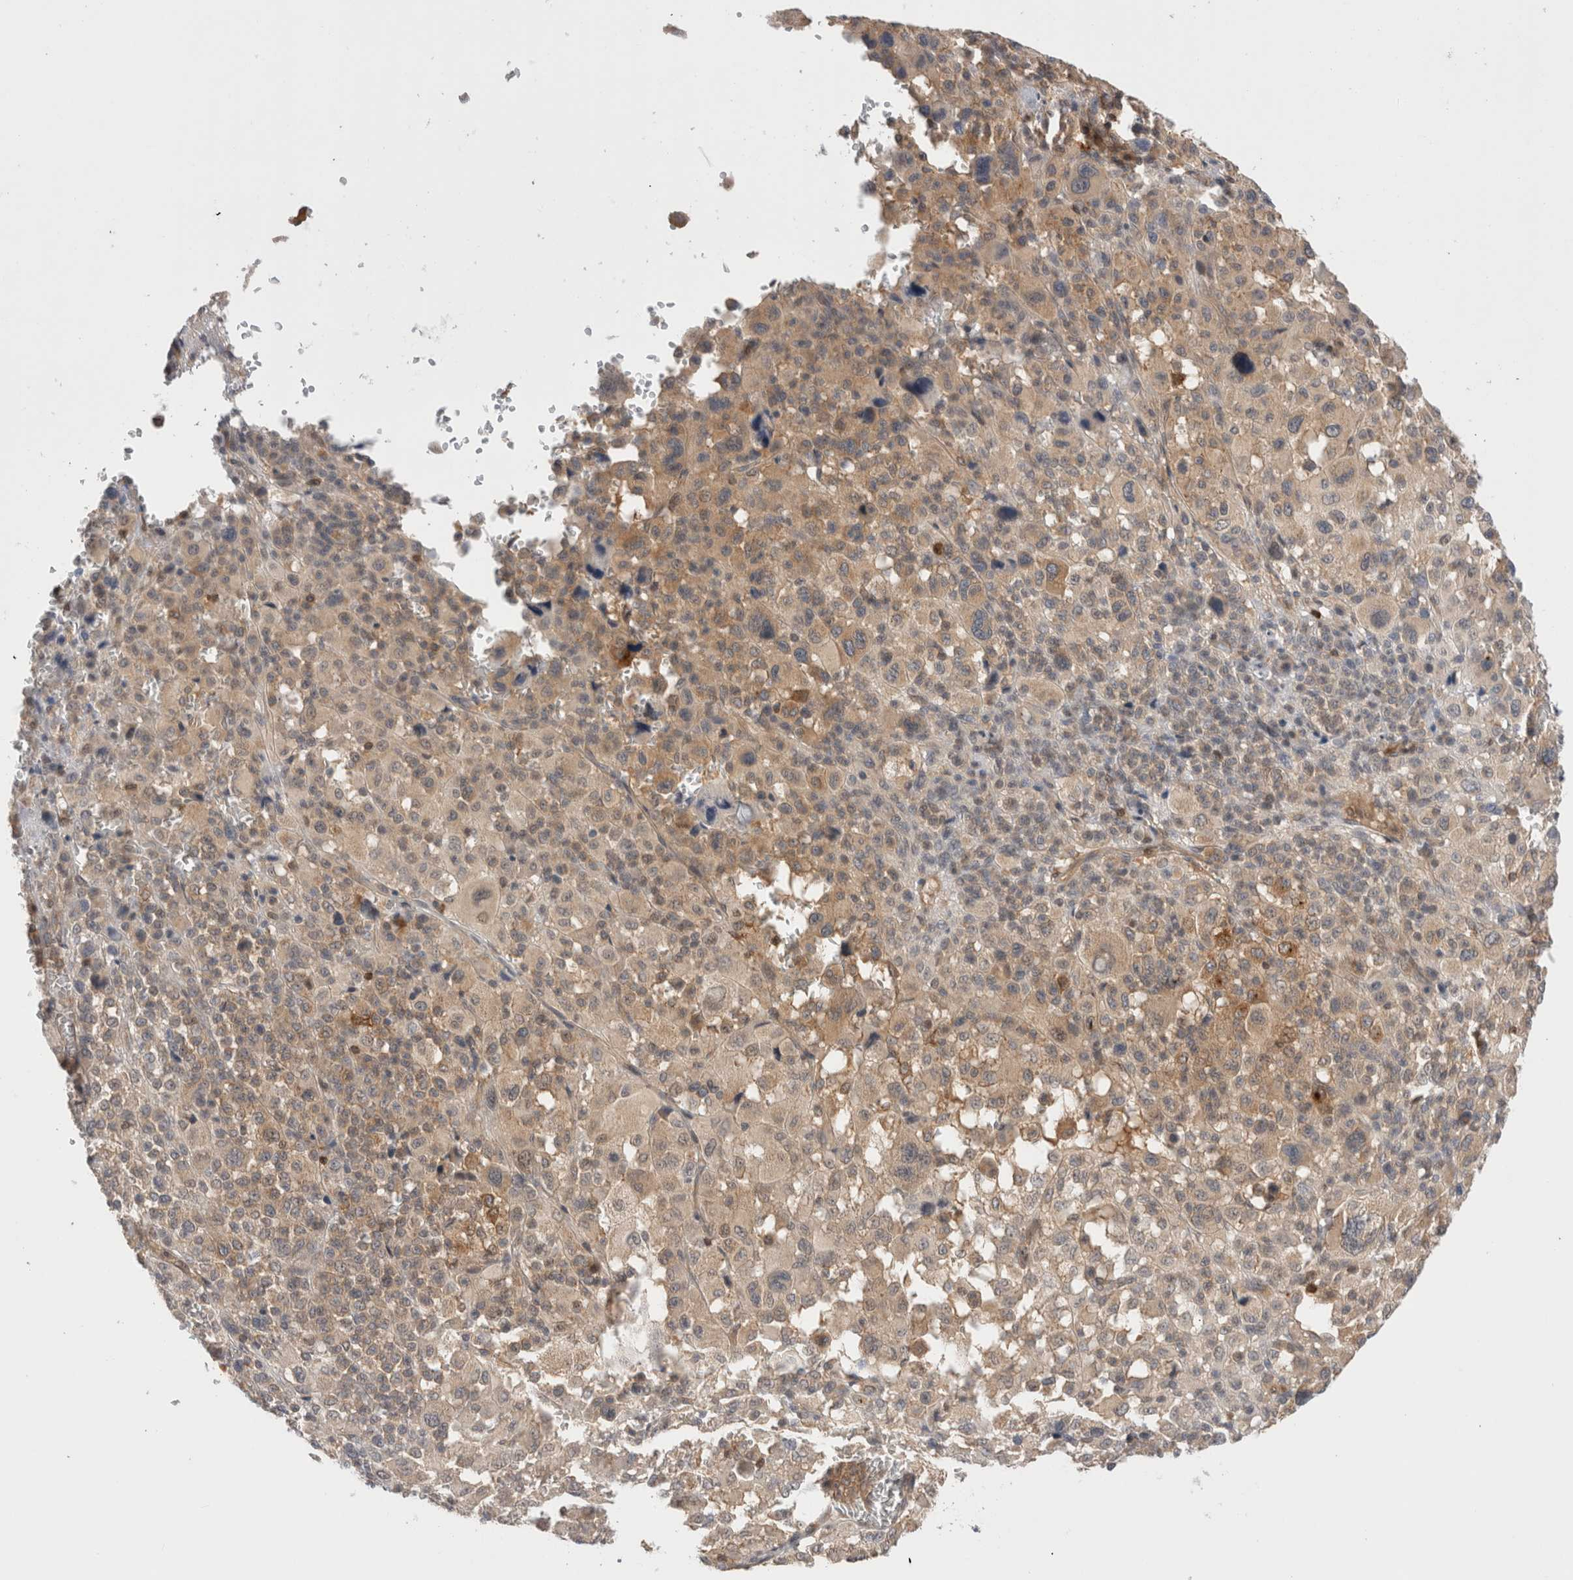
{"staining": {"intensity": "weak", "quantity": "25%-75%", "location": "cytoplasmic/membranous"}, "tissue": "melanoma", "cell_type": "Tumor cells", "image_type": "cancer", "snomed": [{"axis": "morphology", "description": "Malignant melanoma, Metastatic site"}, {"axis": "topography", "description": "Skin"}], "caption": "Immunohistochemical staining of human melanoma reveals low levels of weak cytoplasmic/membranous protein positivity in approximately 25%-75% of tumor cells.", "gene": "NFKB1", "patient": {"sex": "female", "age": 74}}